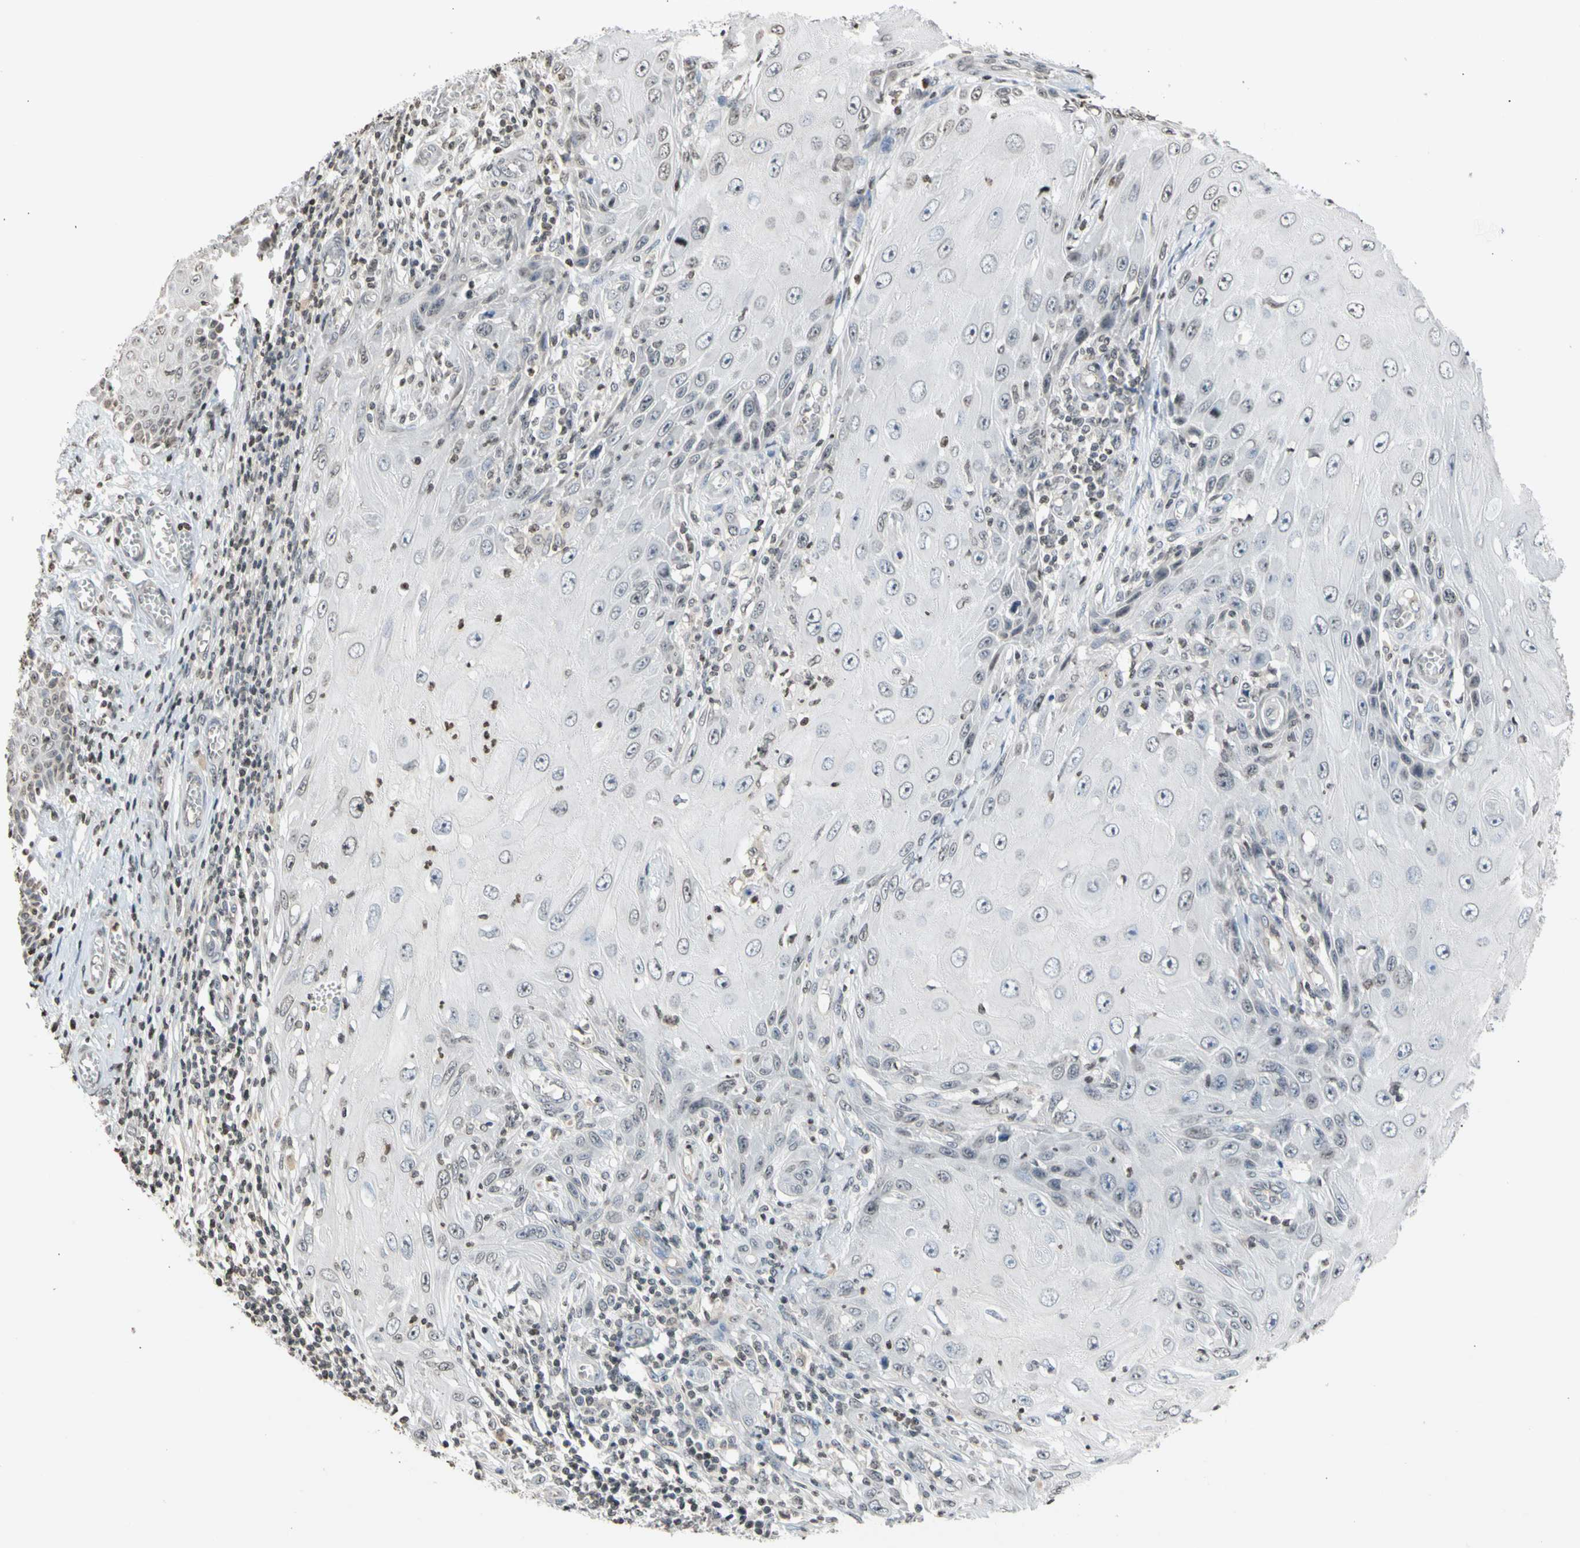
{"staining": {"intensity": "negative", "quantity": "none", "location": "none"}, "tissue": "skin cancer", "cell_type": "Tumor cells", "image_type": "cancer", "snomed": [{"axis": "morphology", "description": "Squamous cell carcinoma, NOS"}, {"axis": "topography", "description": "Skin"}], "caption": "Tumor cells show no significant protein expression in skin cancer (squamous cell carcinoma).", "gene": "GPX4", "patient": {"sex": "female", "age": 73}}